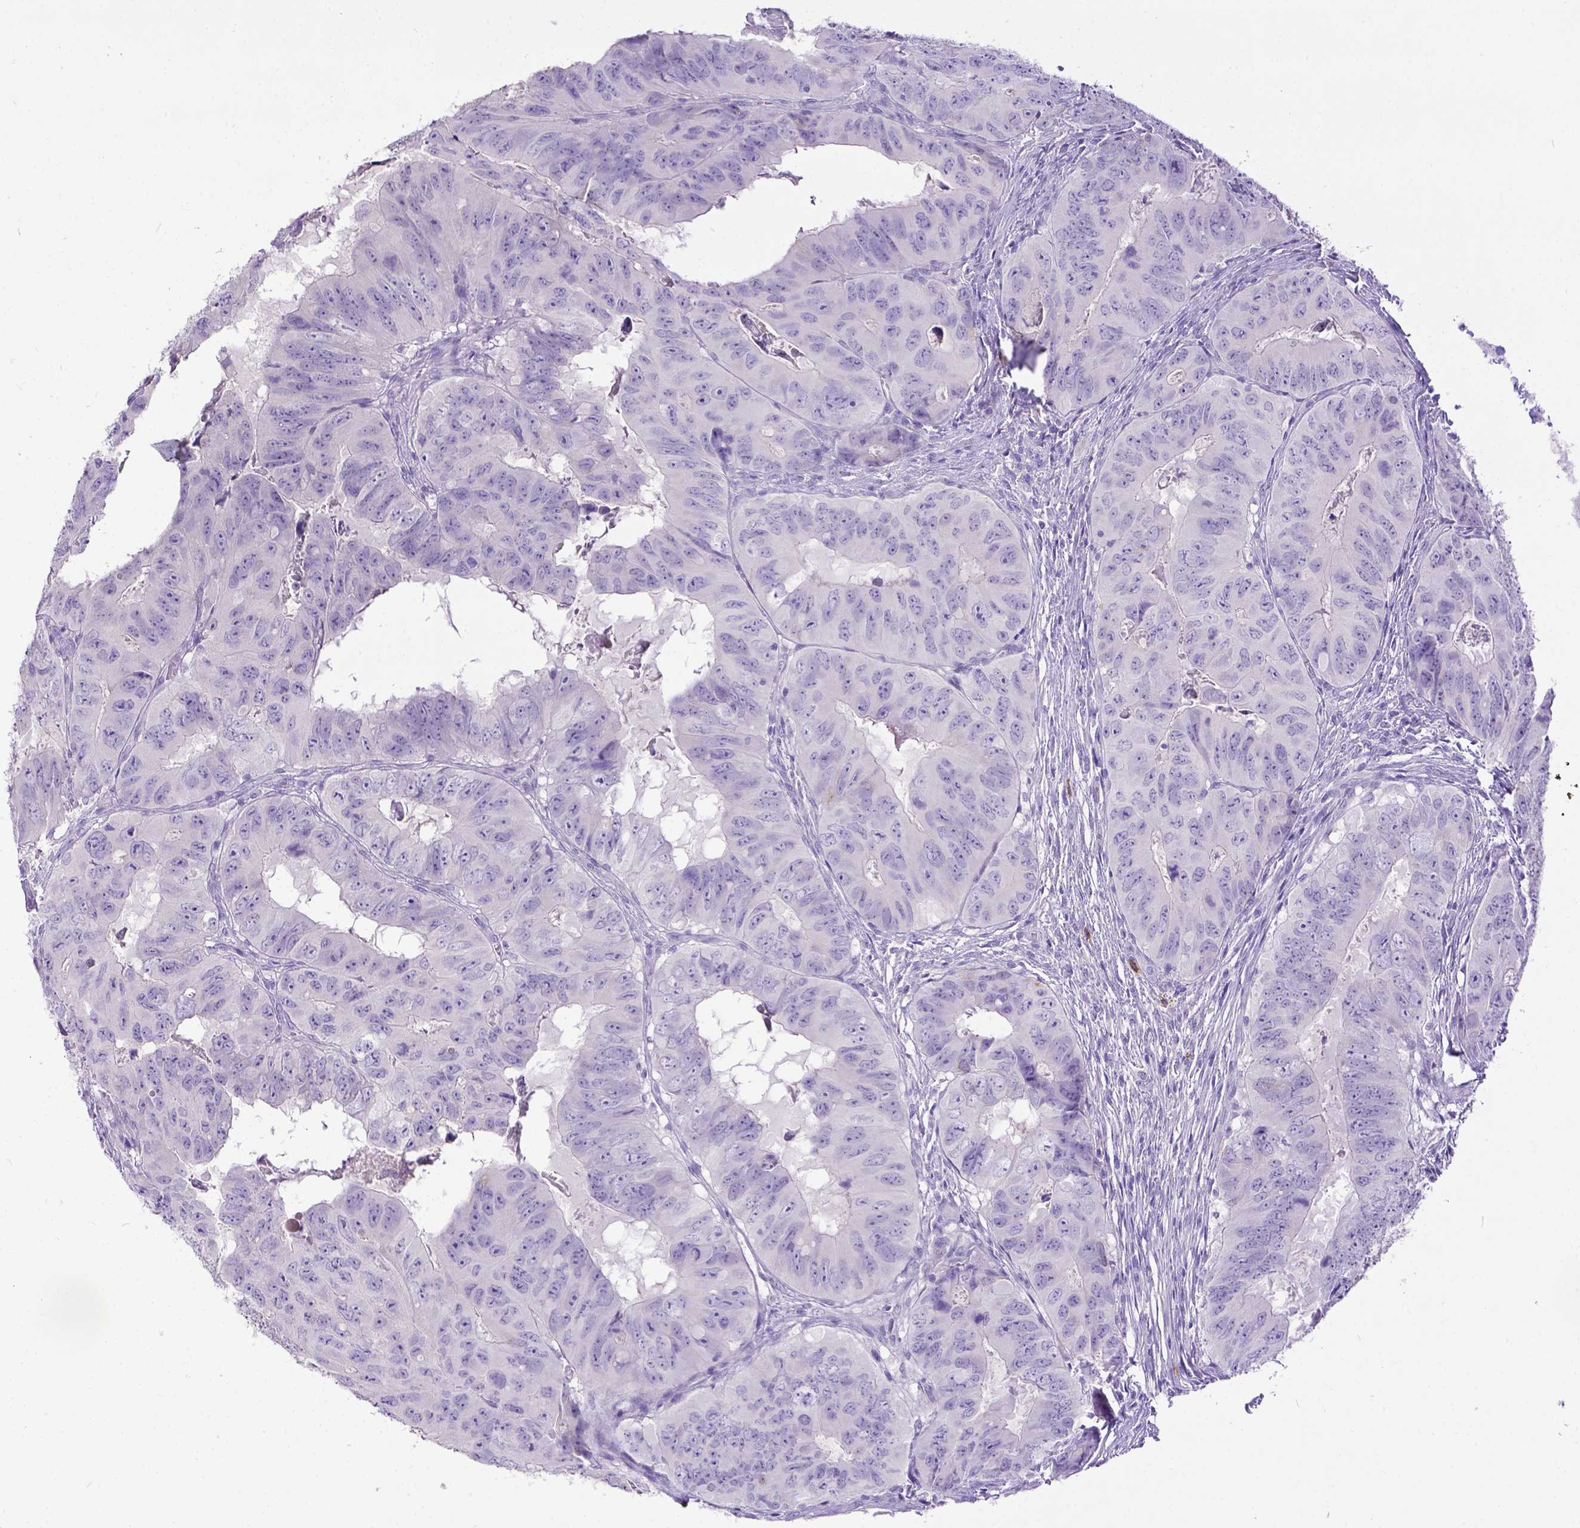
{"staining": {"intensity": "negative", "quantity": "none", "location": "none"}, "tissue": "colorectal cancer", "cell_type": "Tumor cells", "image_type": "cancer", "snomed": [{"axis": "morphology", "description": "Adenocarcinoma, NOS"}, {"axis": "topography", "description": "Colon"}], "caption": "Immunohistochemistry photomicrograph of colorectal cancer stained for a protein (brown), which exhibits no positivity in tumor cells.", "gene": "KIT", "patient": {"sex": "male", "age": 79}}